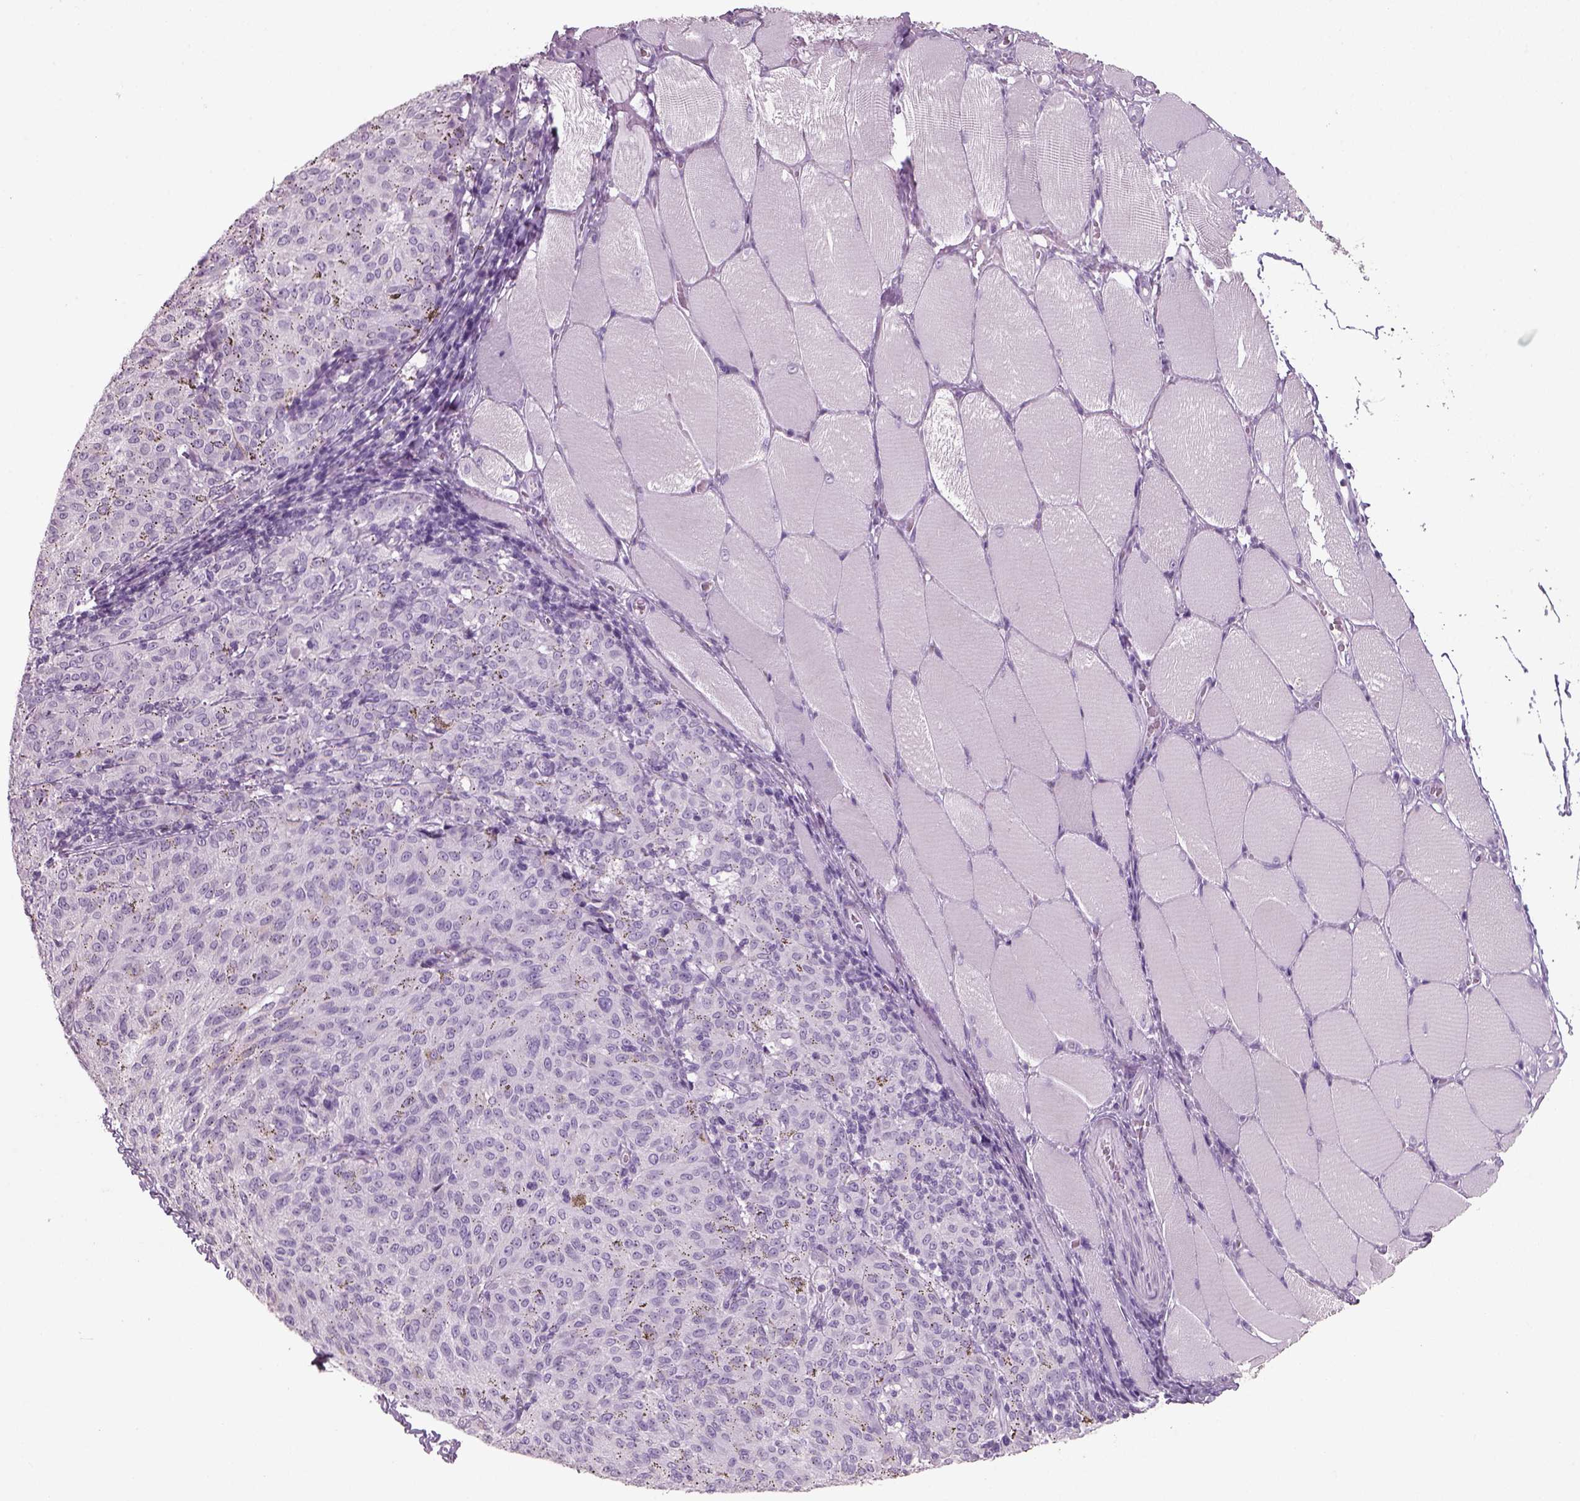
{"staining": {"intensity": "negative", "quantity": "none", "location": "none"}, "tissue": "melanoma", "cell_type": "Tumor cells", "image_type": "cancer", "snomed": [{"axis": "morphology", "description": "Malignant melanoma, NOS"}, {"axis": "topography", "description": "Skin"}], "caption": "This is an immunohistochemistry (IHC) image of melanoma. There is no expression in tumor cells.", "gene": "SLC6A2", "patient": {"sex": "female", "age": 72}}